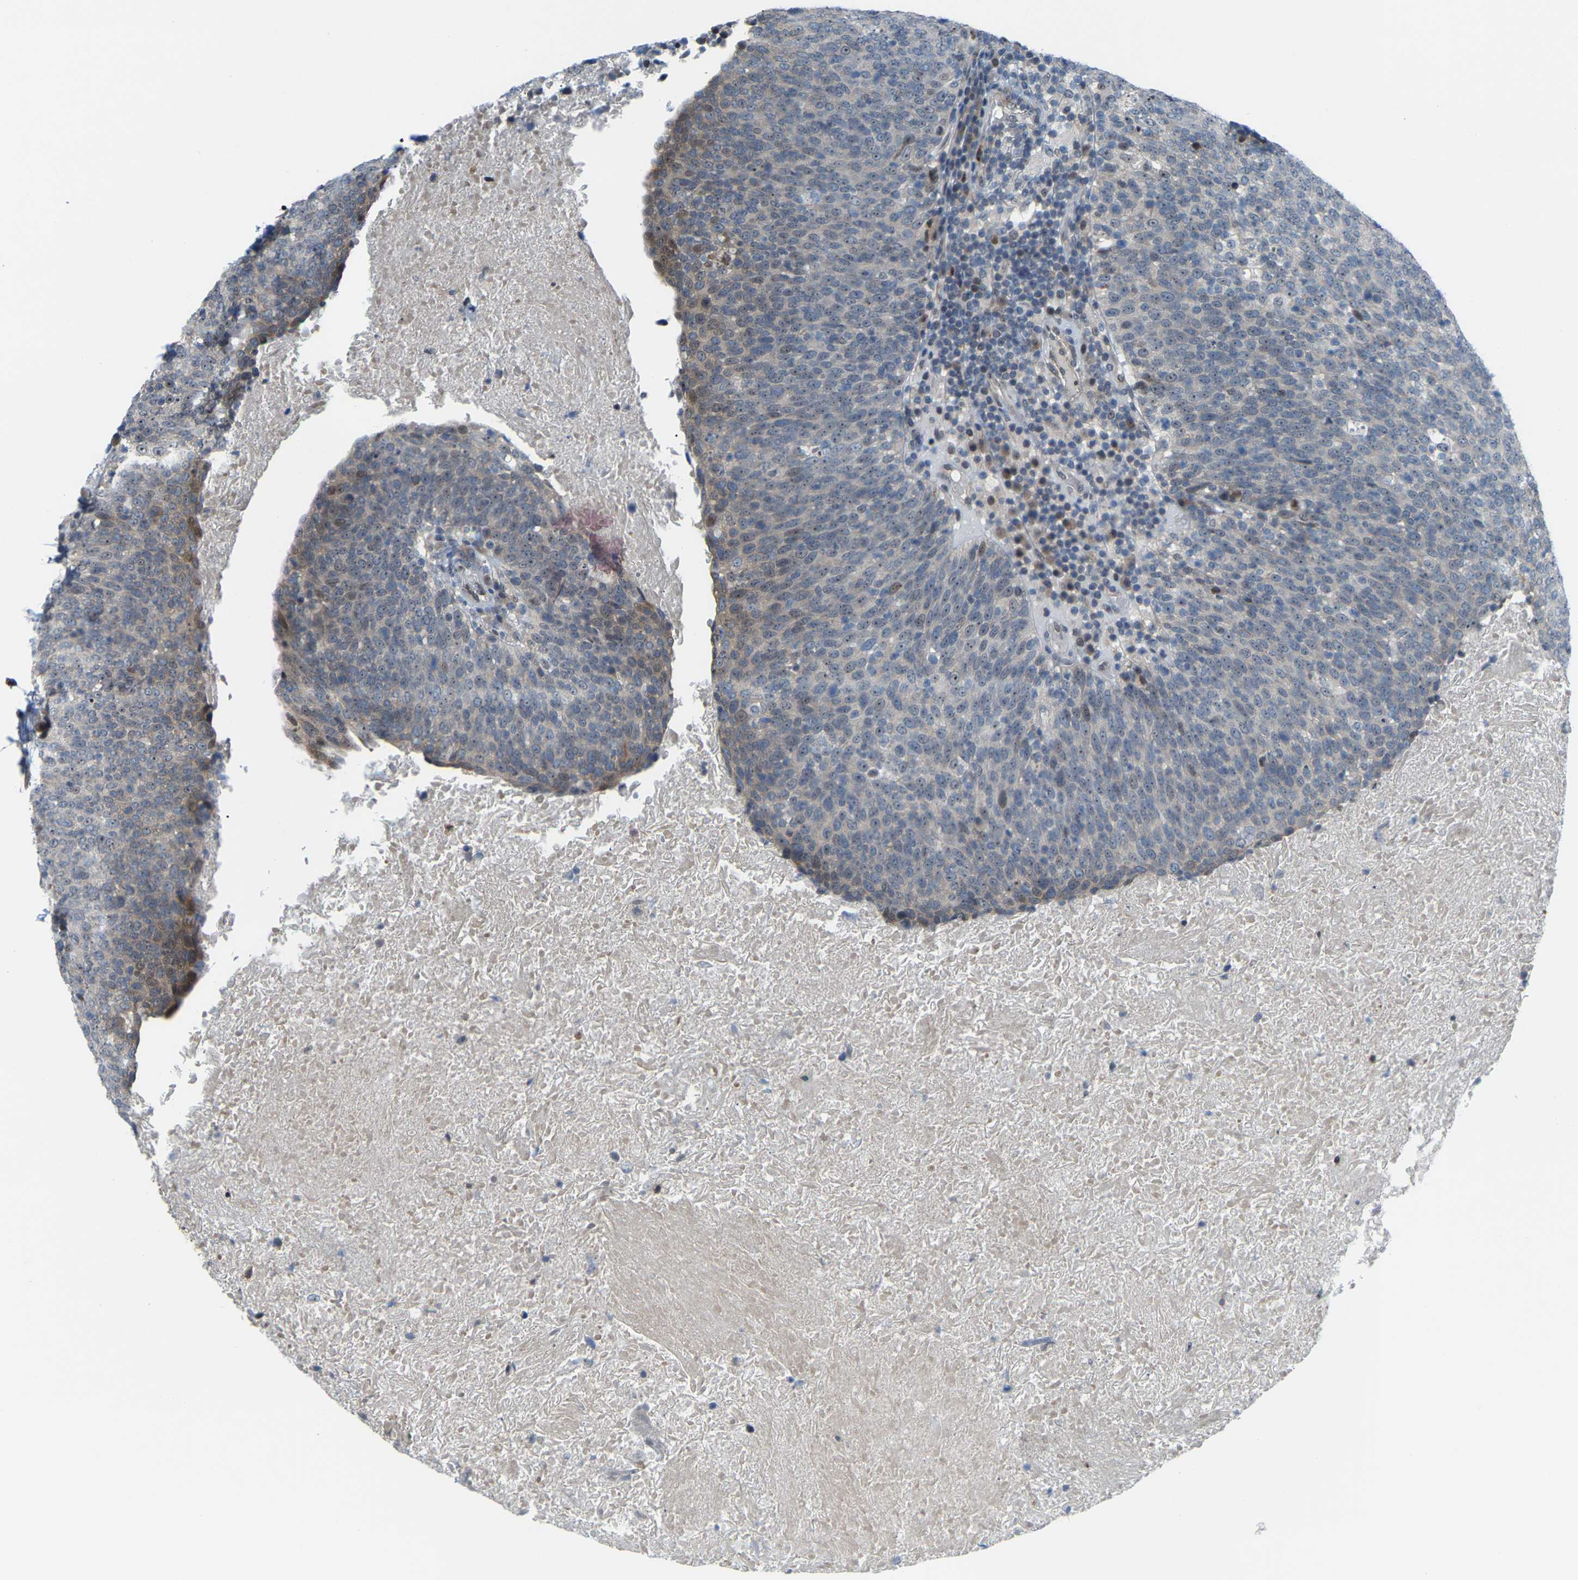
{"staining": {"intensity": "negative", "quantity": "none", "location": "none"}, "tissue": "head and neck cancer", "cell_type": "Tumor cells", "image_type": "cancer", "snomed": [{"axis": "morphology", "description": "Squamous cell carcinoma, NOS"}, {"axis": "morphology", "description": "Squamous cell carcinoma, metastatic, NOS"}, {"axis": "topography", "description": "Lymph node"}, {"axis": "topography", "description": "Head-Neck"}], "caption": "A high-resolution micrograph shows IHC staining of head and neck cancer, which demonstrates no significant positivity in tumor cells.", "gene": "CROT", "patient": {"sex": "male", "age": 62}}